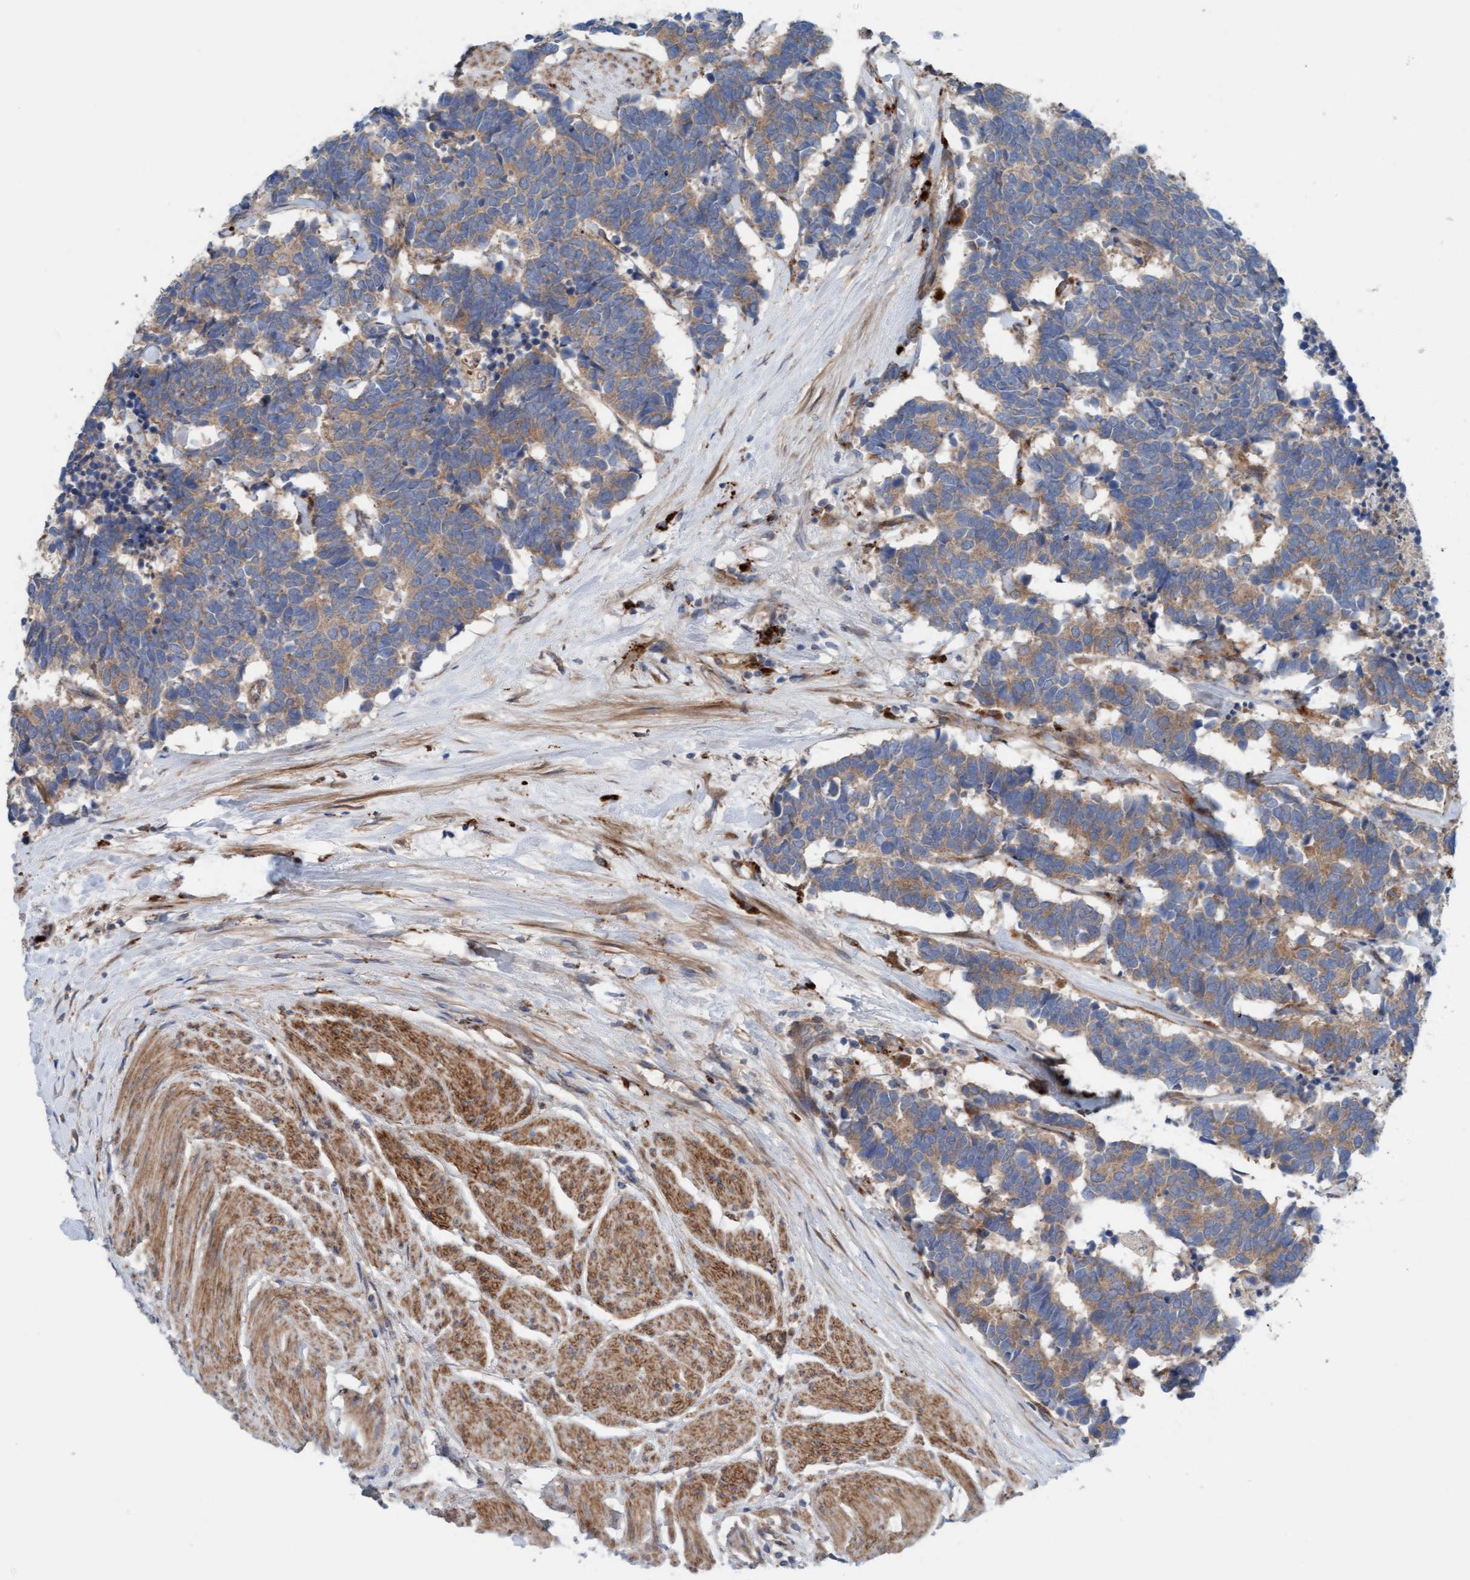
{"staining": {"intensity": "moderate", "quantity": "25%-75%", "location": "cytoplasmic/membranous"}, "tissue": "carcinoid", "cell_type": "Tumor cells", "image_type": "cancer", "snomed": [{"axis": "morphology", "description": "Carcinoma, NOS"}, {"axis": "morphology", "description": "Carcinoid, malignant, NOS"}, {"axis": "topography", "description": "Urinary bladder"}], "caption": "Carcinoid stained with DAB (3,3'-diaminobenzidine) immunohistochemistry exhibits medium levels of moderate cytoplasmic/membranous expression in approximately 25%-75% of tumor cells.", "gene": "CDK5RAP3", "patient": {"sex": "male", "age": 57}}